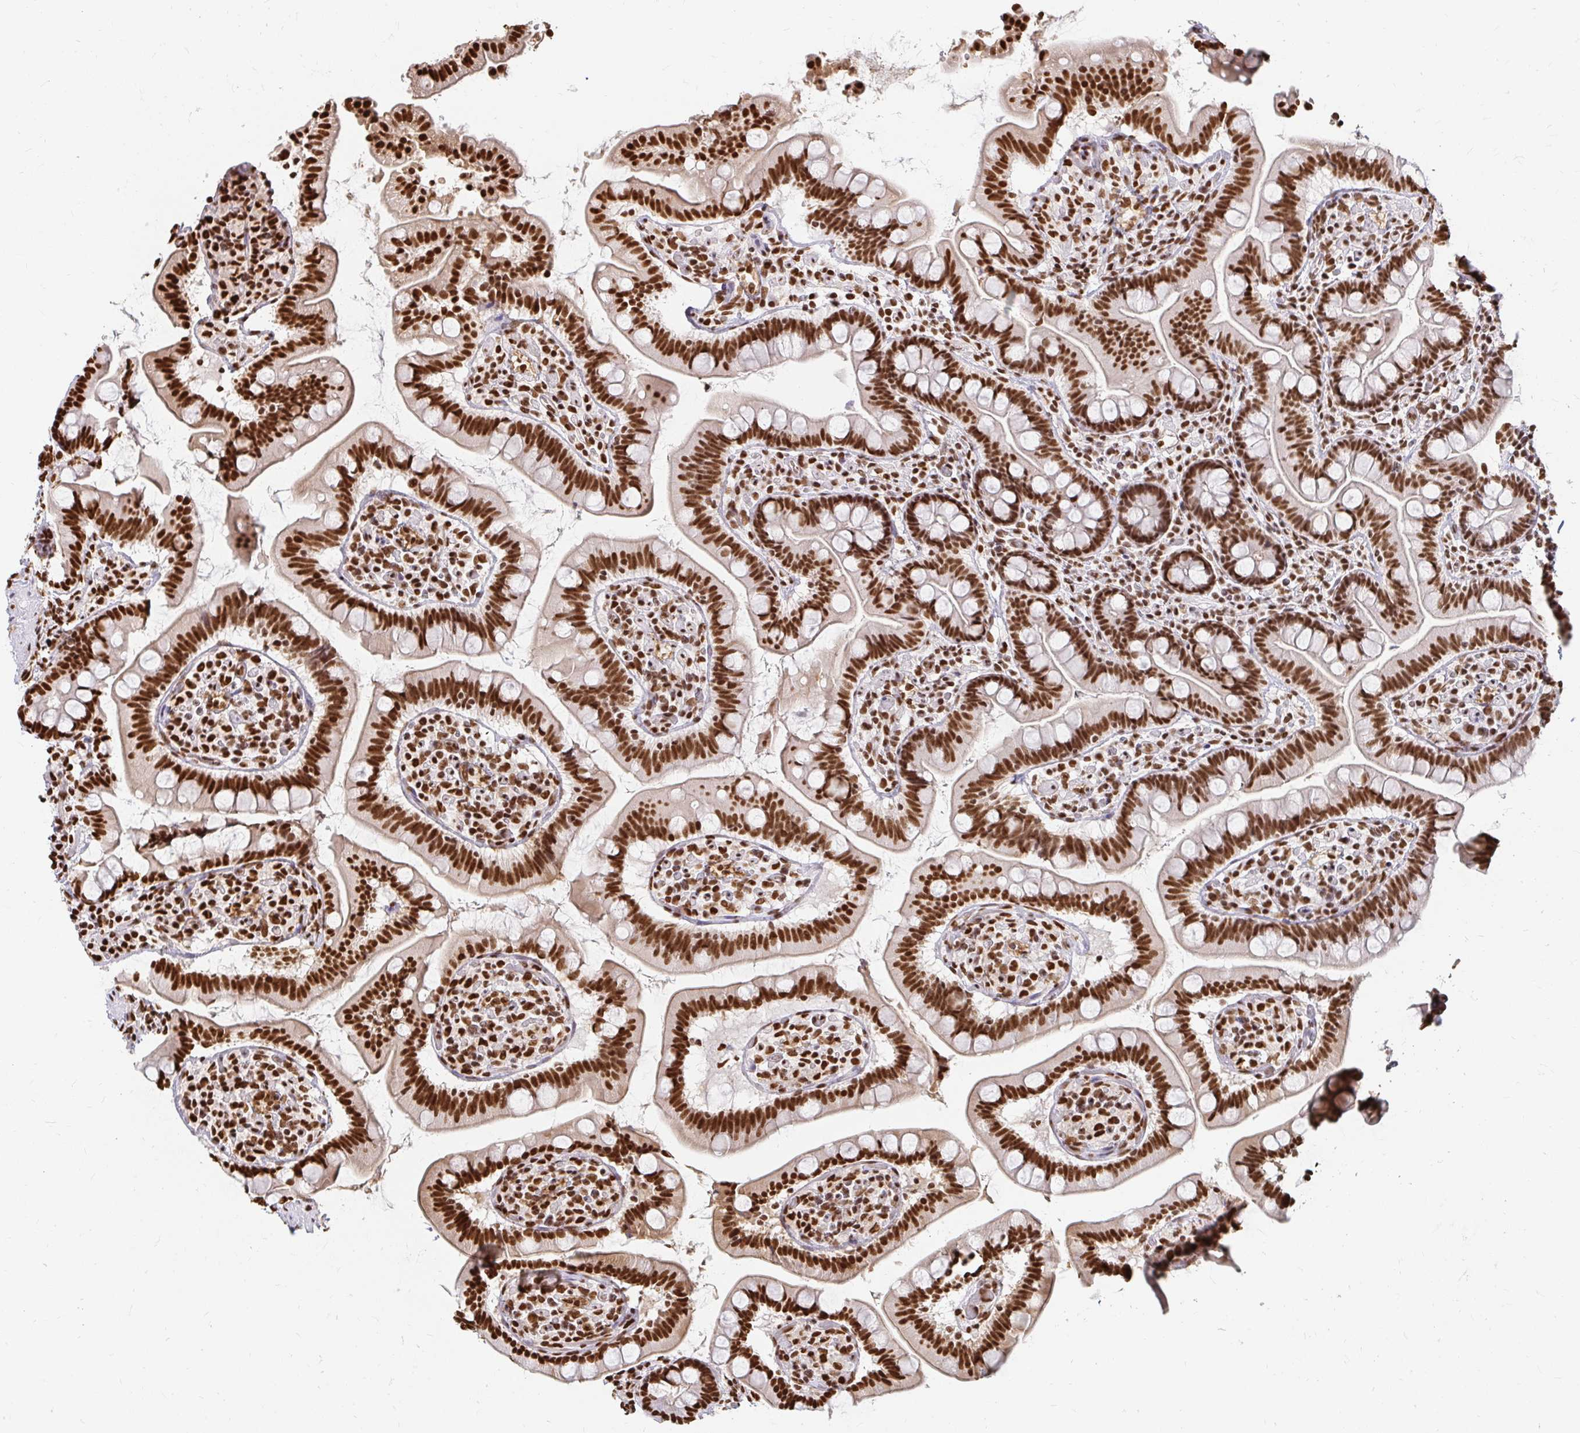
{"staining": {"intensity": "strong", "quantity": ">75%", "location": "nuclear"}, "tissue": "small intestine", "cell_type": "Glandular cells", "image_type": "normal", "snomed": [{"axis": "morphology", "description": "Normal tissue, NOS"}, {"axis": "topography", "description": "Small intestine"}], "caption": "IHC photomicrograph of unremarkable small intestine stained for a protein (brown), which shows high levels of strong nuclear expression in approximately >75% of glandular cells.", "gene": "HNRNPU", "patient": {"sex": "female", "age": 64}}